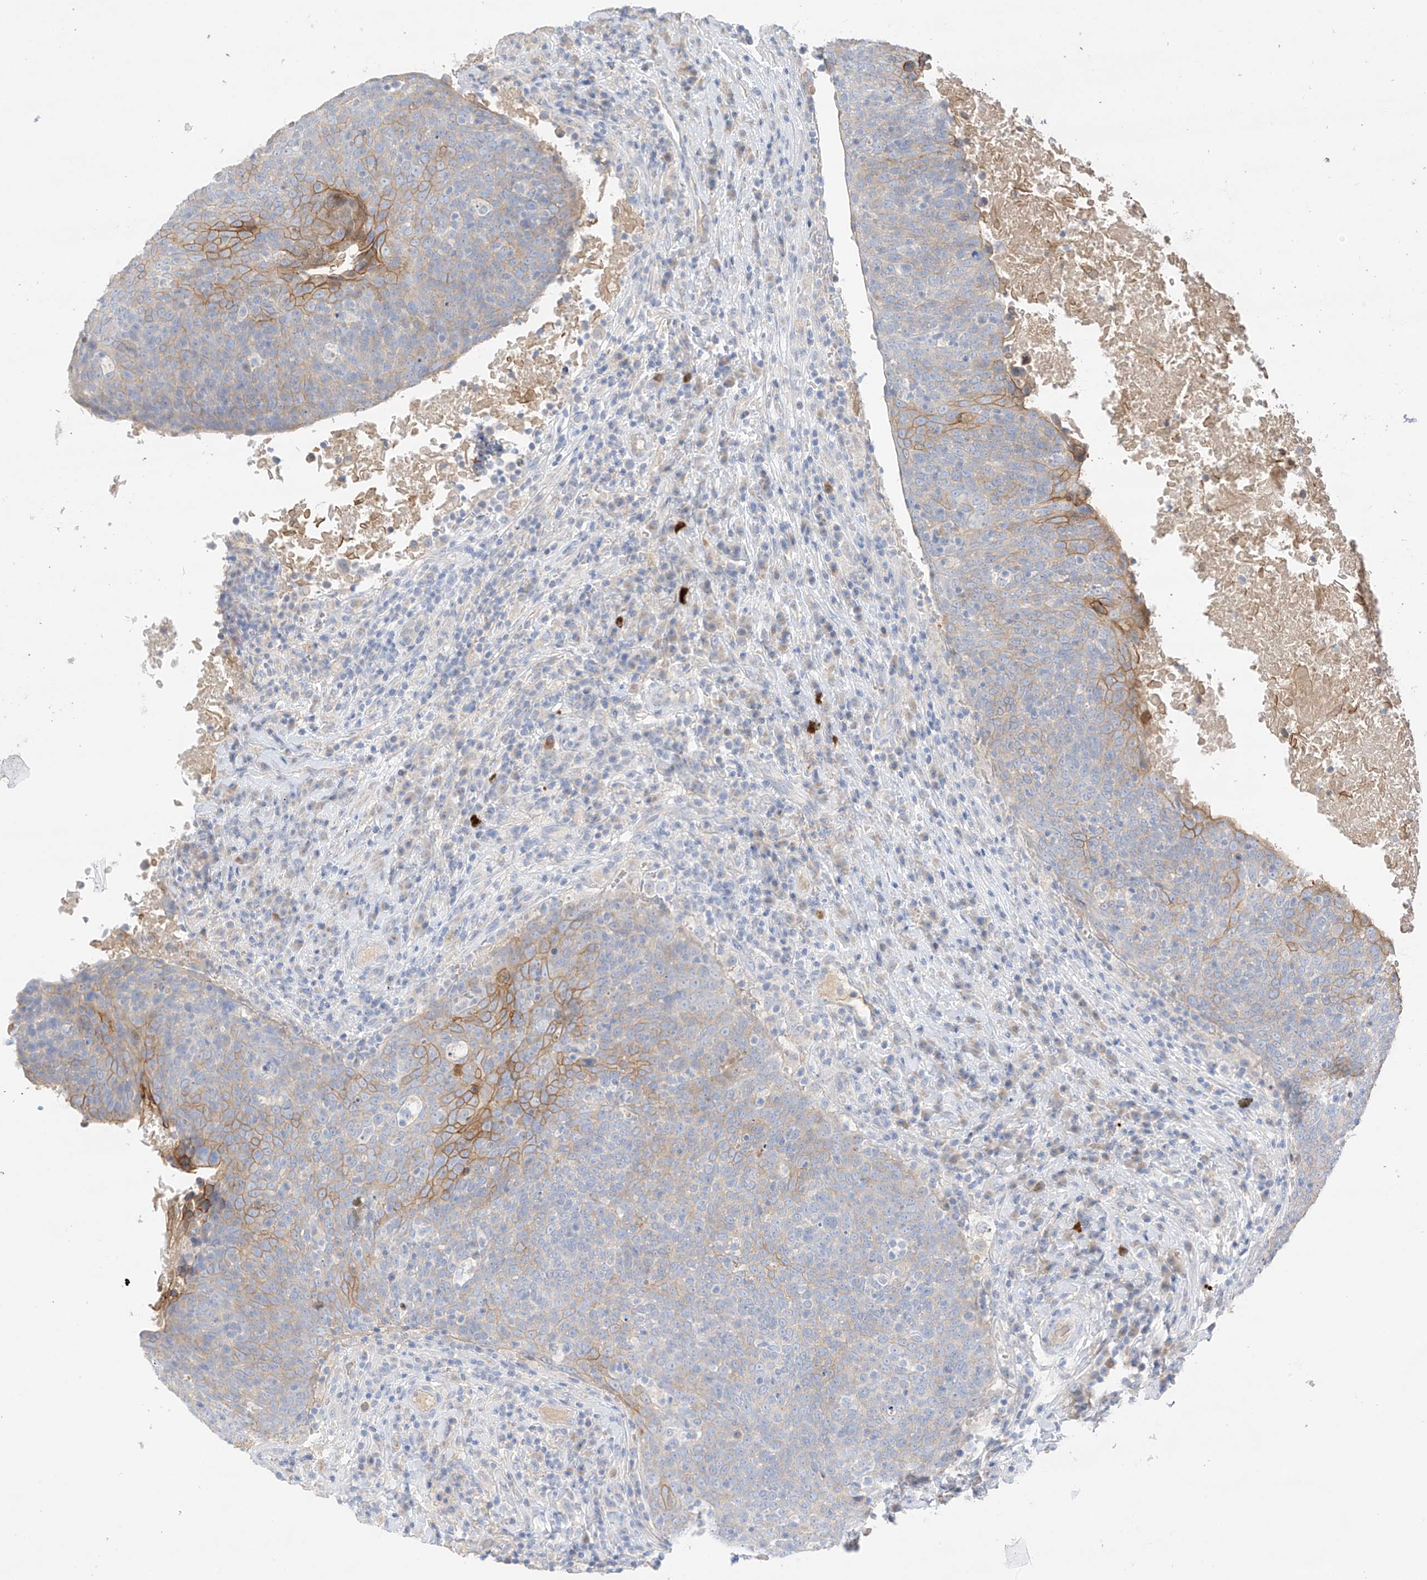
{"staining": {"intensity": "moderate", "quantity": "<25%", "location": "cytoplasmic/membranous"}, "tissue": "head and neck cancer", "cell_type": "Tumor cells", "image_type": "cancer", "snomed": [{"axis": "morphology", "description": "Squamous cell carcinoma, NOS"}, {"axis": "morphology", "description": "Squamous cell carcinoma, metastatic, NOS"}, {"axis": "topography", "description": "Lymph node"}, {"axis": "topography", "description": "Head-Neck"}], "caption": "Immunohistochemical staining of head and neck cancer (squamous cell carcinoma) shows low levels of moderate cytoplasmic/membranous positivity in approximately <25% of tumor cells.", "gene": "CAPN13", "patient": {"sex": "male", "age": 62}}